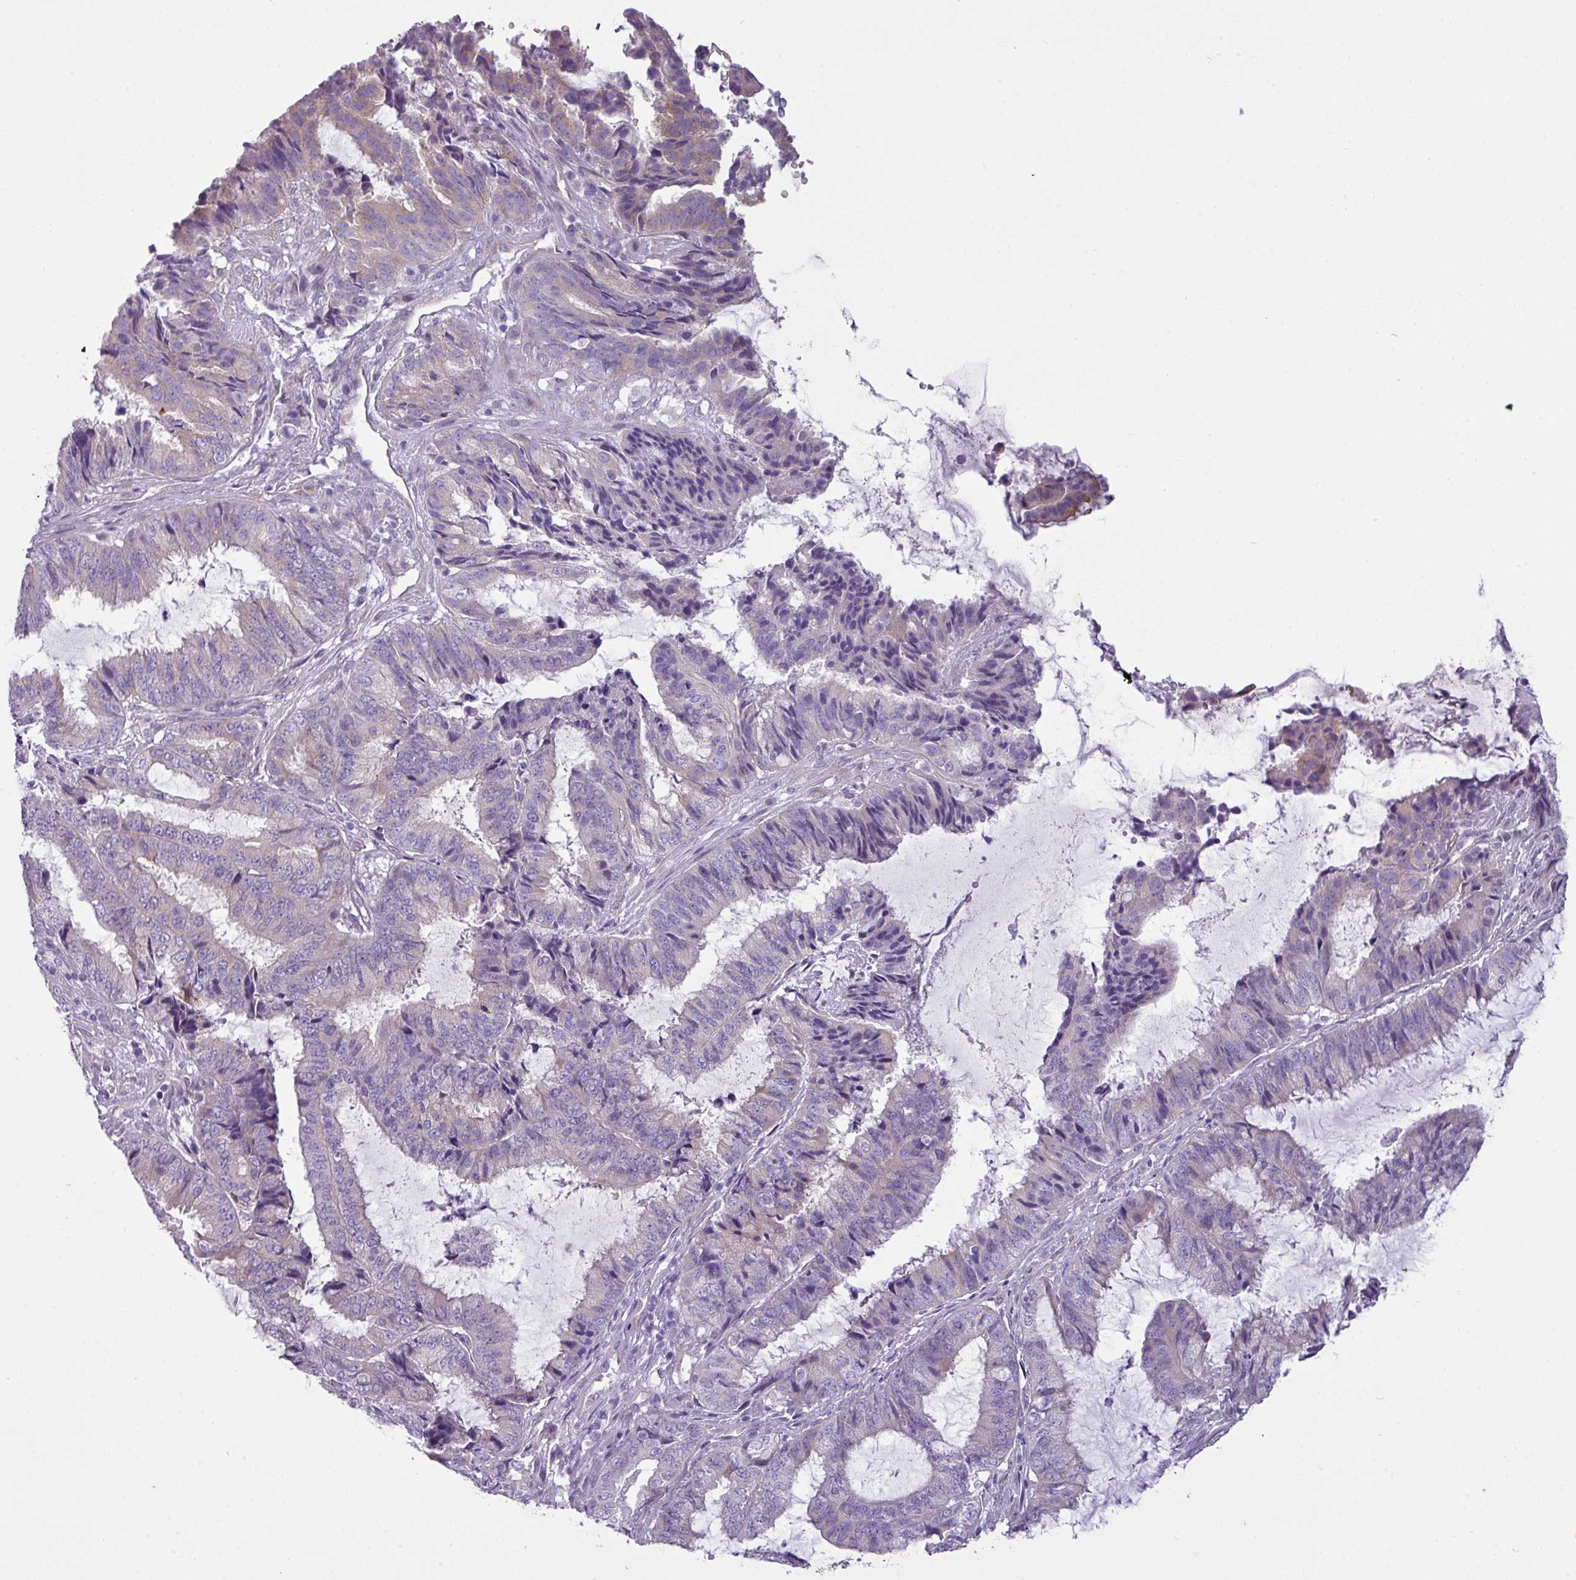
{"staining": {"intensity": "weak", "quantity": "<25%", "location": "cytoplasmic/membranous"}, "tissue": "endometrial cancer", "cell_type": "Tumor cells", "image_type": "cancer", "snomed": [{"axis": "morphology", "description": "Adenocarcinoma, NOS"}, {"axis": "topography", "description": "Endometrium"}], "caption": "Immunohistochemistry (IHC) micrograph of endometrial cancer stained for a protein (brown), which reveals no expression in tumor cells.", "gene": "TOR1AIP2", "patient": {"sex": "female", "age": 51}}